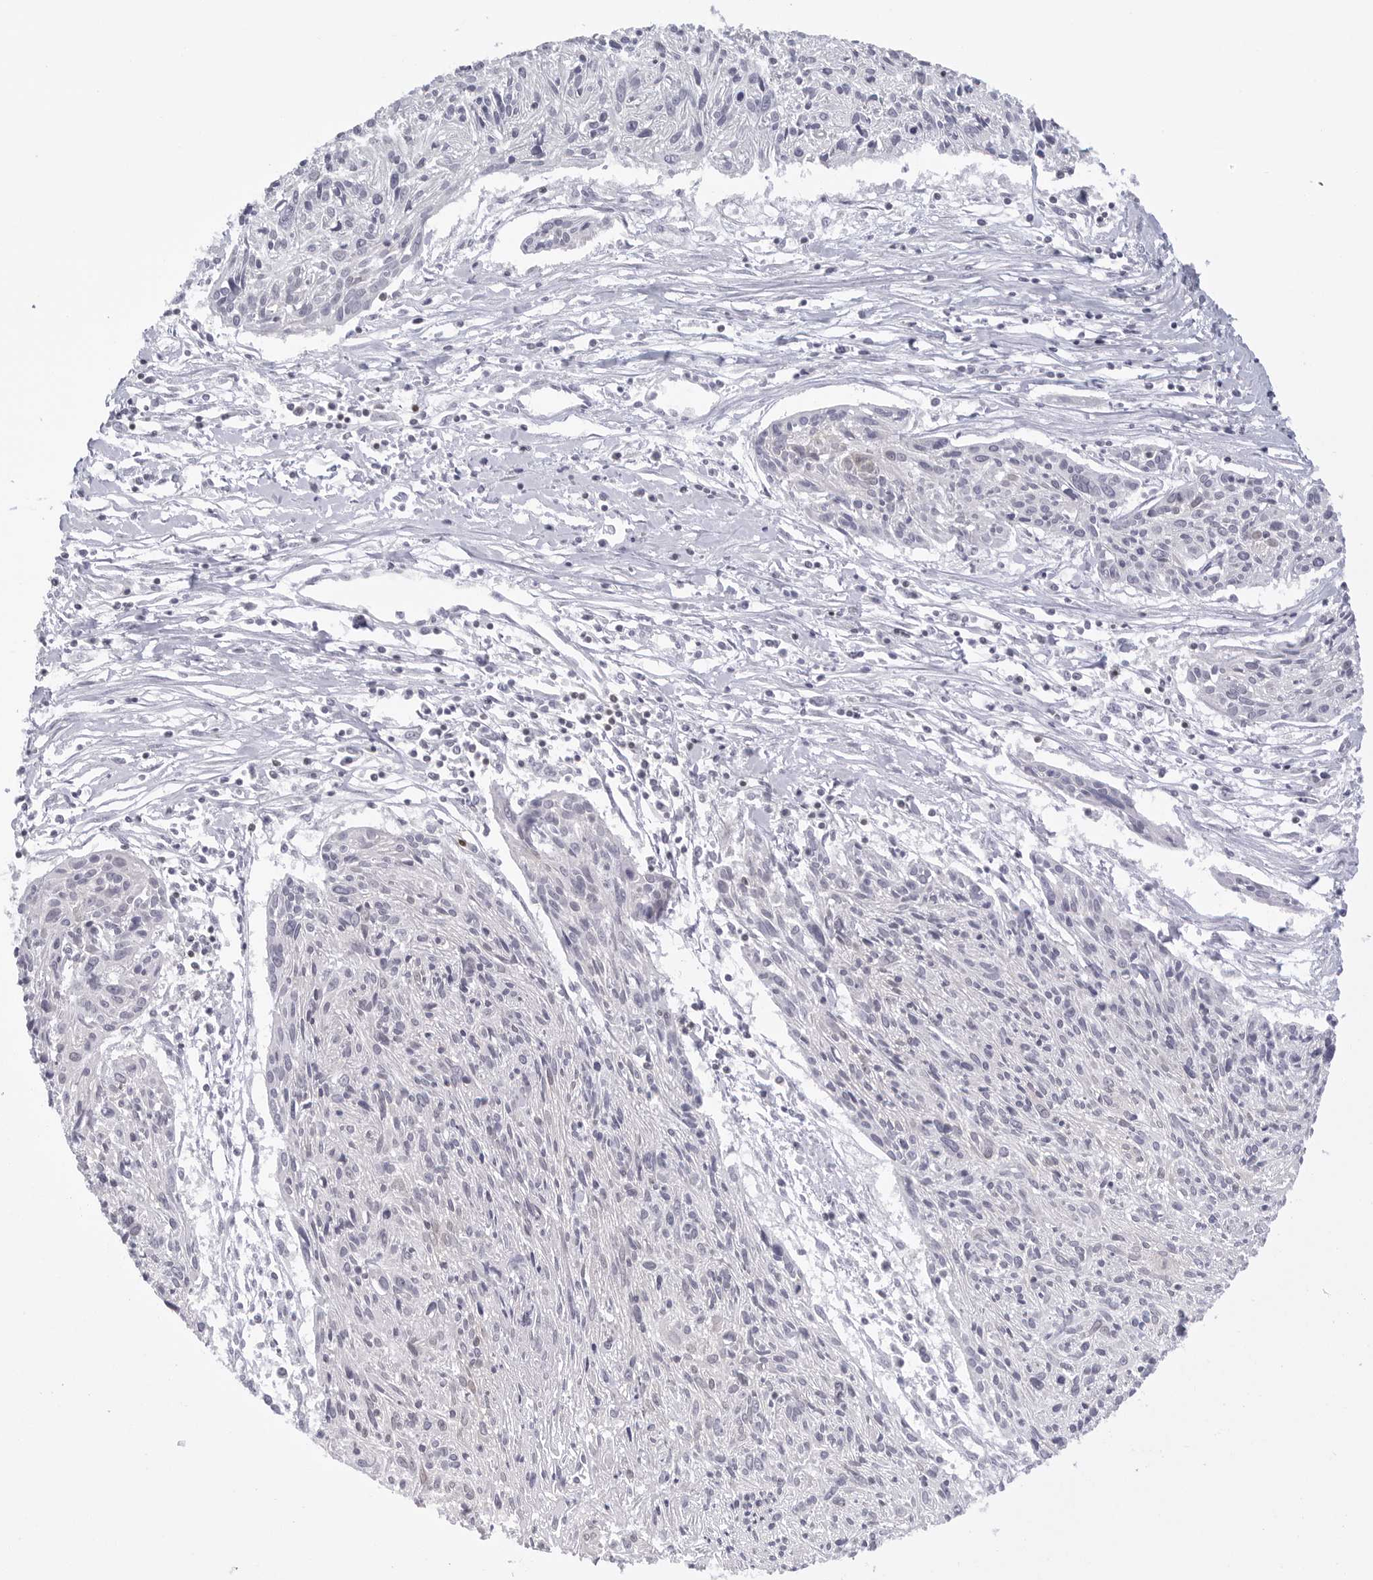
{"staining": {"intensity": "negative", "quantity": "none", "location": "none"}, "tissue": "cervical cancer", "cell_type": "Tumor cells", "image_type": "cancer", "snomed": [{"axis": "morphology", "description": "Squamous cell carcinoma, NOS"}, {"axis": "topography", "description": "Cervix"}], "caption": "Tumor cells show no significant positivity in squamous cell carcinoma (cervical).", "gene": "SLC9A3R1", "patient": {"sex": "female", "age": 51}}